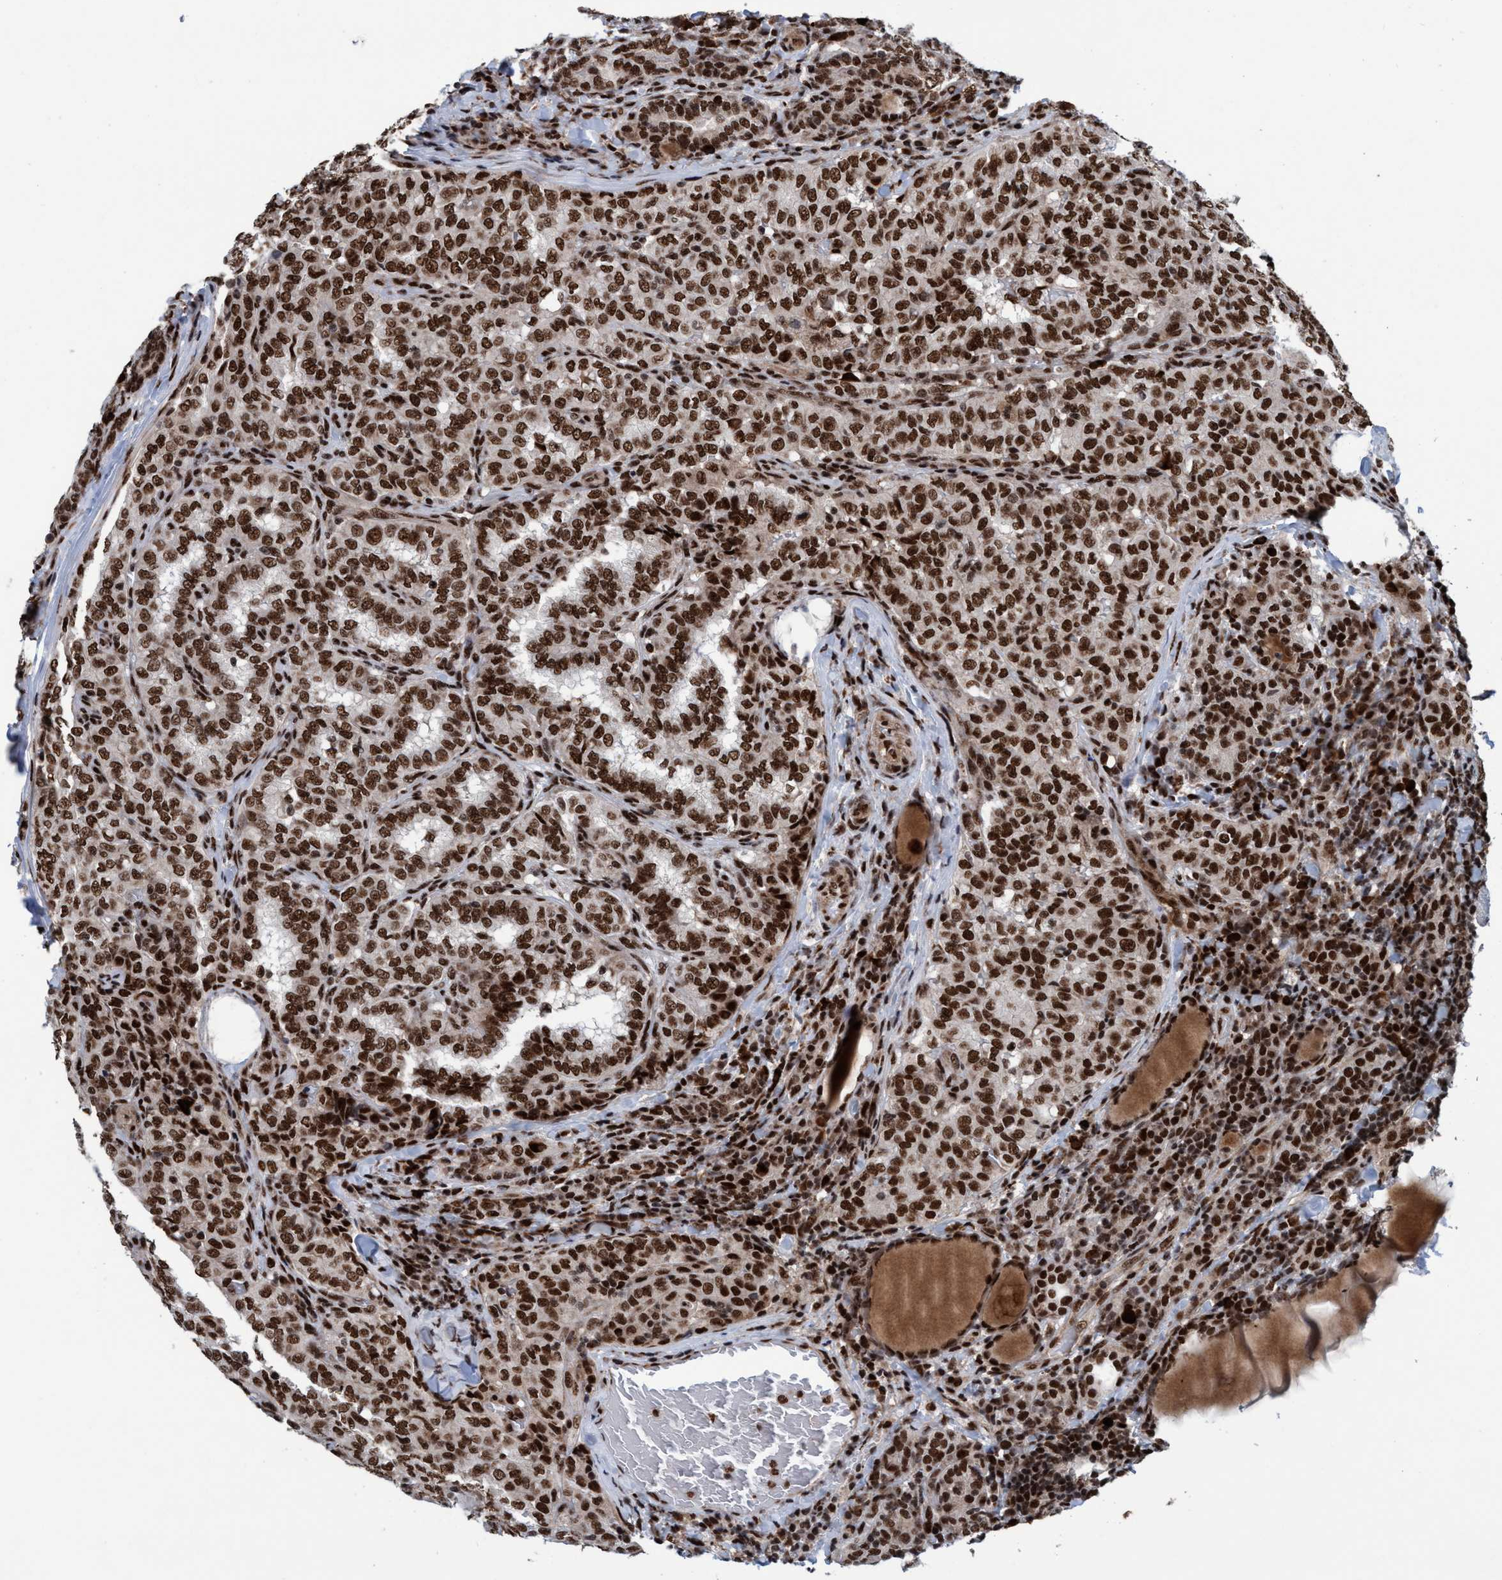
{"staining": {"intensity": "strong", "quantity": ">75%", "location": "nuclear"}, "tissue": "thyroid cancer", "cell_type": "Tumor cells", "image_type": "cancer", "snomed": [{"axis": "morphology", "description": "Papillary adenocarcinoma, NOS"}, {"axis": "topography", "description": "Thyroid gland"}], "caption": "High-magnification brightfield microscopy of papillary adenocarcinoma (thyroid) stained with DAB (3,3'-diaminobenzidine) (brown) and counterstained with hematoxylin (blue). tumor cells exhibit strong nuclear positivity is seen in about>75% of cells.", "gene": "TOPBP1", "patient": {"sex": "female", "age": 30}}